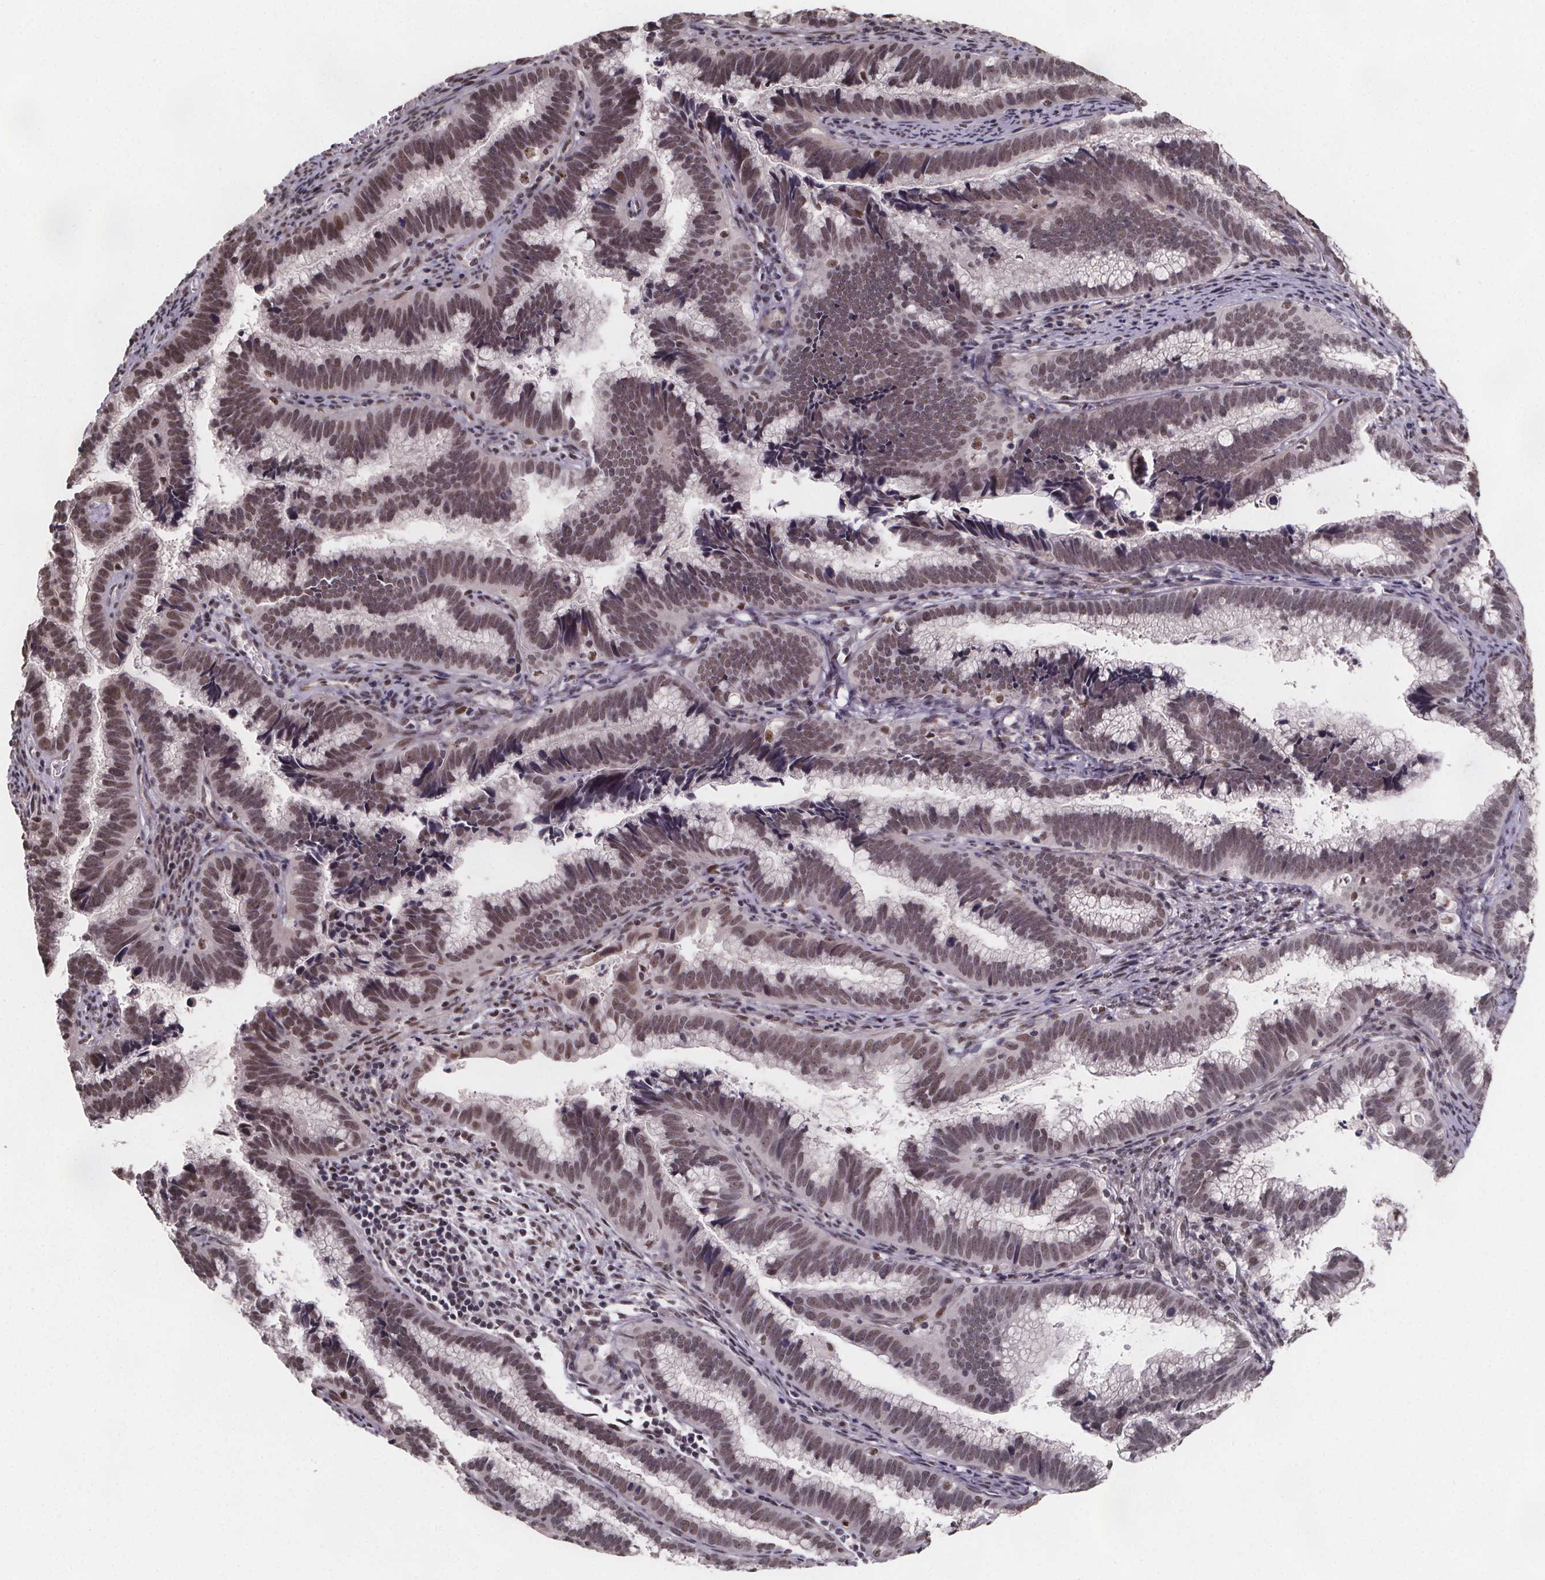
{"staining": {"intensity": "moderate", "quantity": ">75%", "location": "nuclear"}, "tissue": "cervical cancer", "cell_type": "Tumor cells", "image_type": "cancer", "snomed": [{"axis": "morphology", "description": "Adenocarcinoma, NOS"}, {"axis": "topography", "description": "Cervix"}], "caption": "Cervical cancer stained with DAB immunohistochemistry shows medium levels of moderate nuclear expression in approximately >75% of tumor cells.", "gene": "U2SURP", "patient": {"sex": "female", "age": 61}}